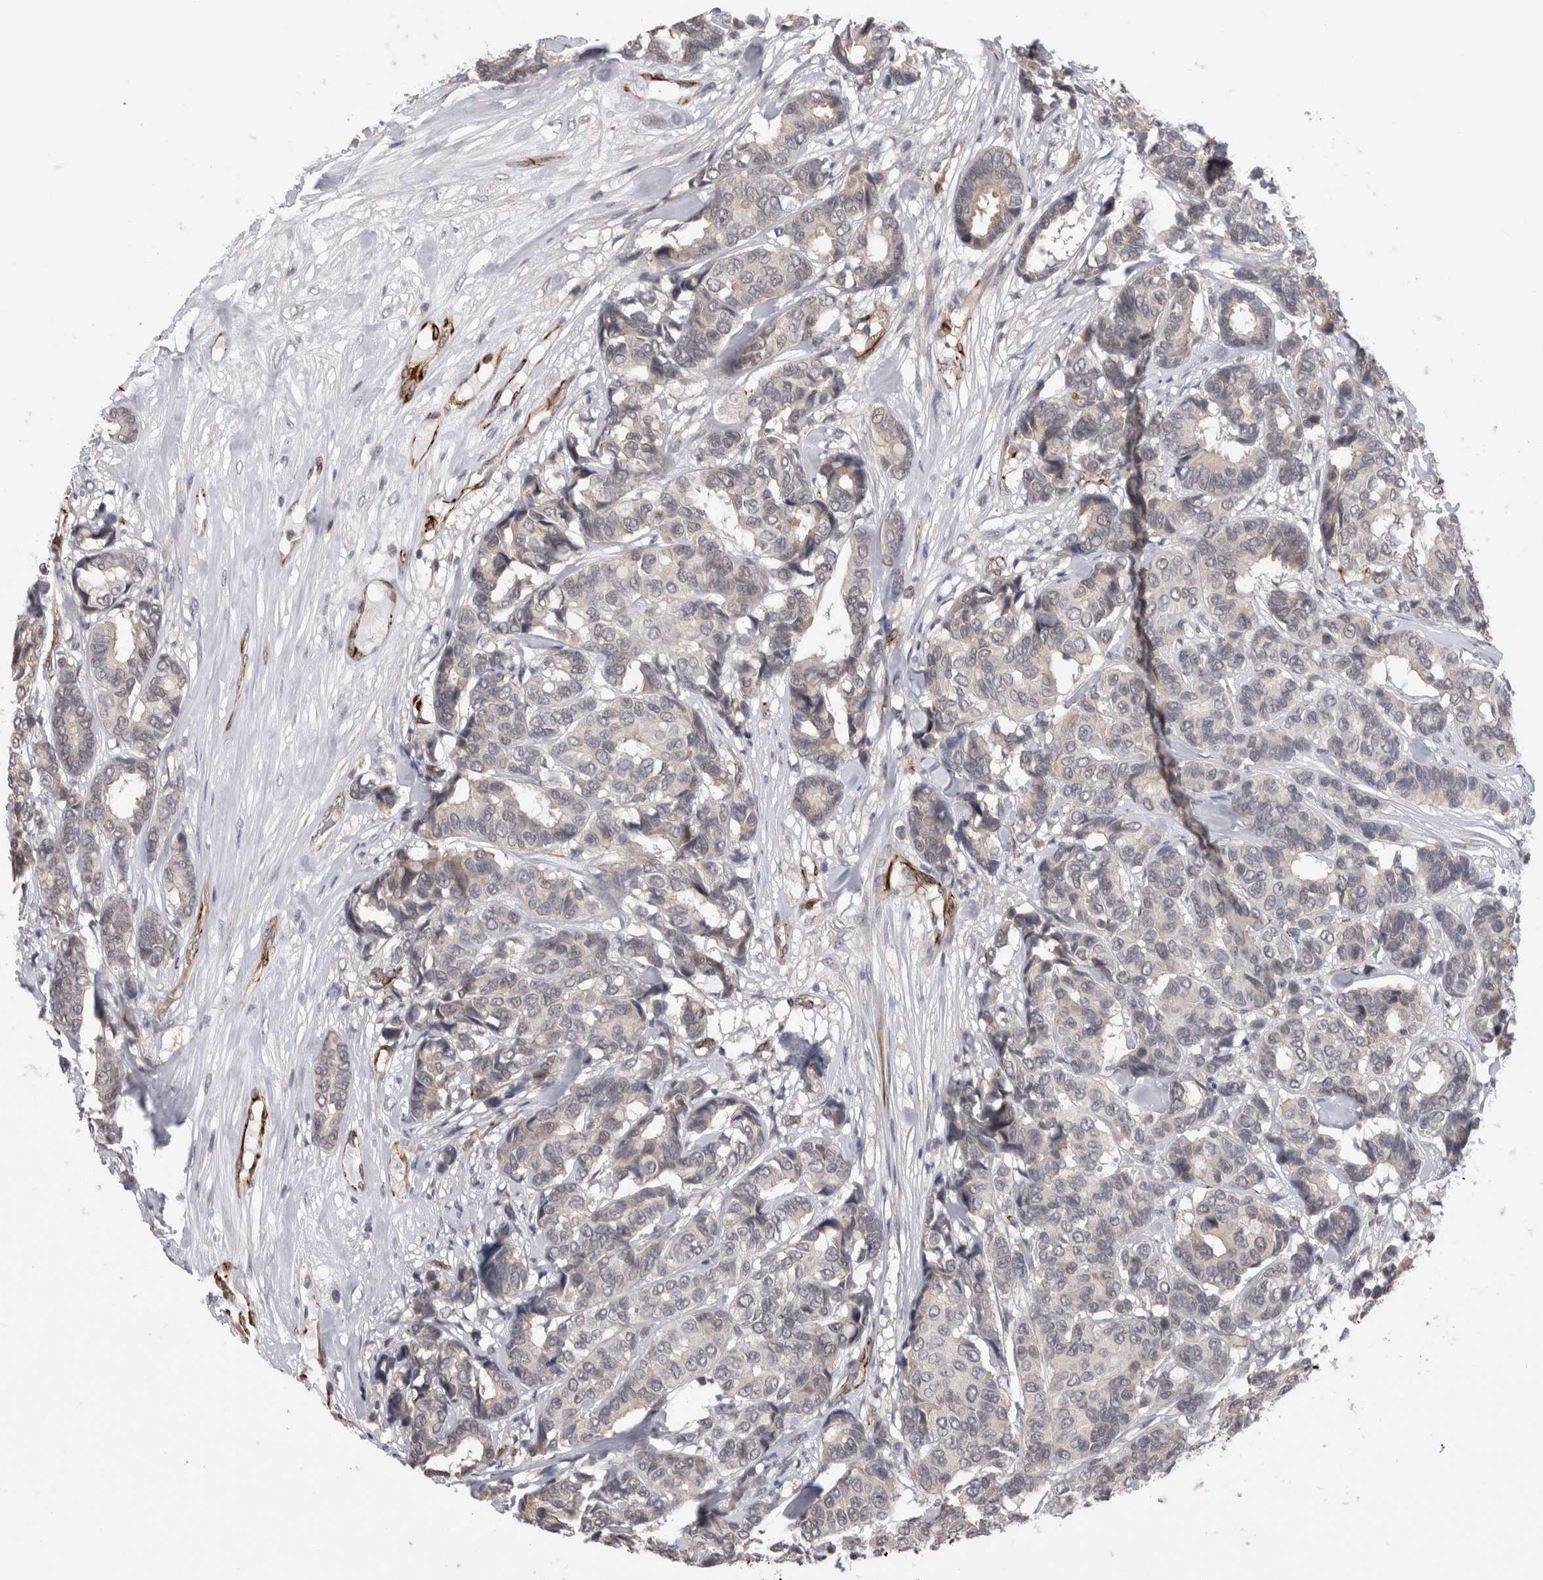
{"staining": {"intensity": "negative", "quantity": "none", "location": "none"}, "tissue": "breast cancer", "cell_type": "Tumor cells", "image_type": "cancer", "snomed": [{"axis": "morphology", "description": "Duct carcinoma"}, {"axis": "topography", "description": "Breast"}], "caption": "DAB (3,3'-diaminobenzidine) immunohistochemical staining of breast intraductal carcinoma reveals no significant staining in tumor cells.", "gene": "FAM83H", "patient": {"sex": "female", "age": 87}}